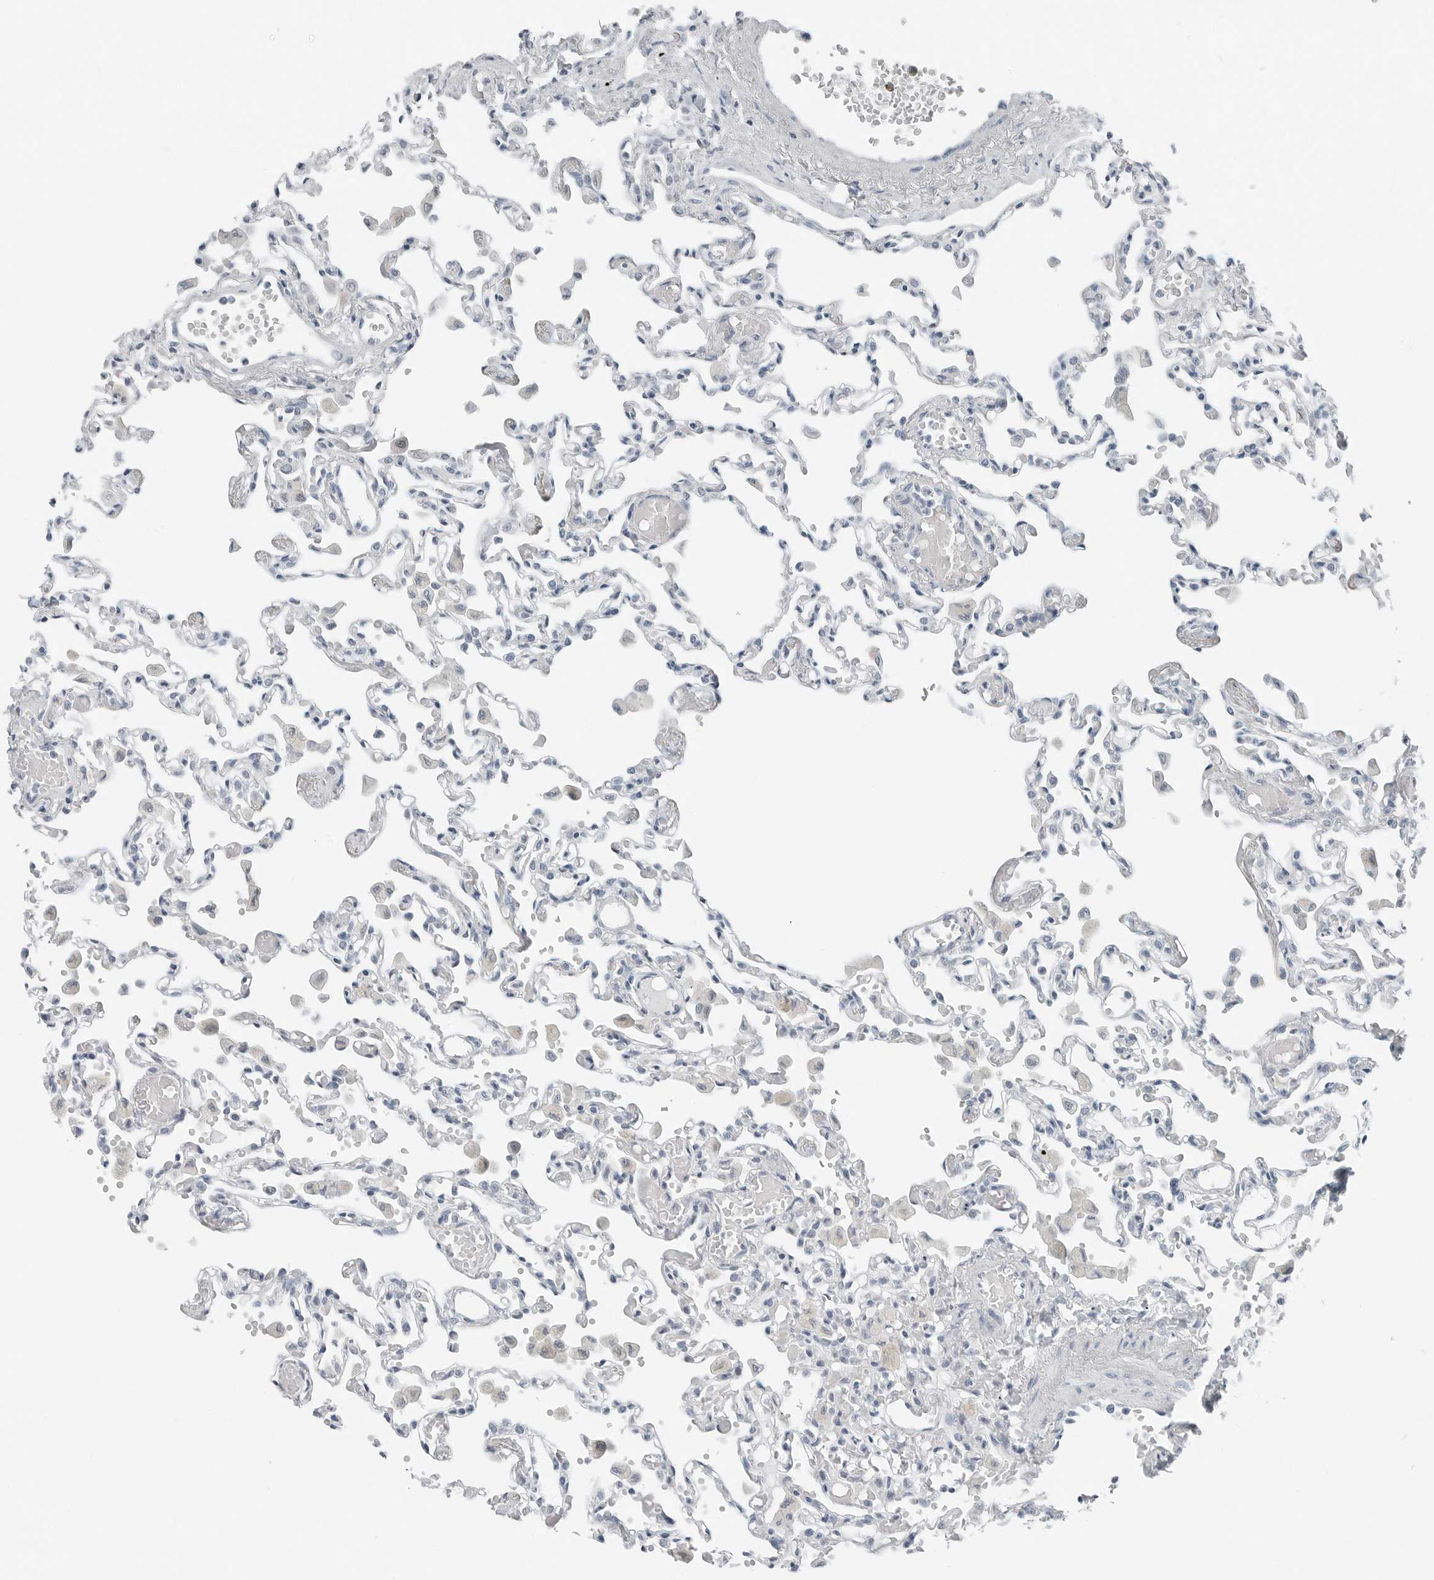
{"staining": {"intensity": "negative", "quantity": "none", "location": "none"}, "tissue": "lung", "cell_type": "Alveolar cells", "image_type": "normal", "snomed": [{"axis": "morphology", "description": "Normal tissue, NOS"}, {"axis": "topography", "description": "Bronchus"}, {"axis": "topography", "description": "Lung"}], "caption": "IHC of normal lung reveals no positivity in alveolar cells. (Immunohistochemistry (ihc), brightfield microscopy, high magnification).", "gene": "XIRP1", "patient": {"sex": "female", "age": 49}}